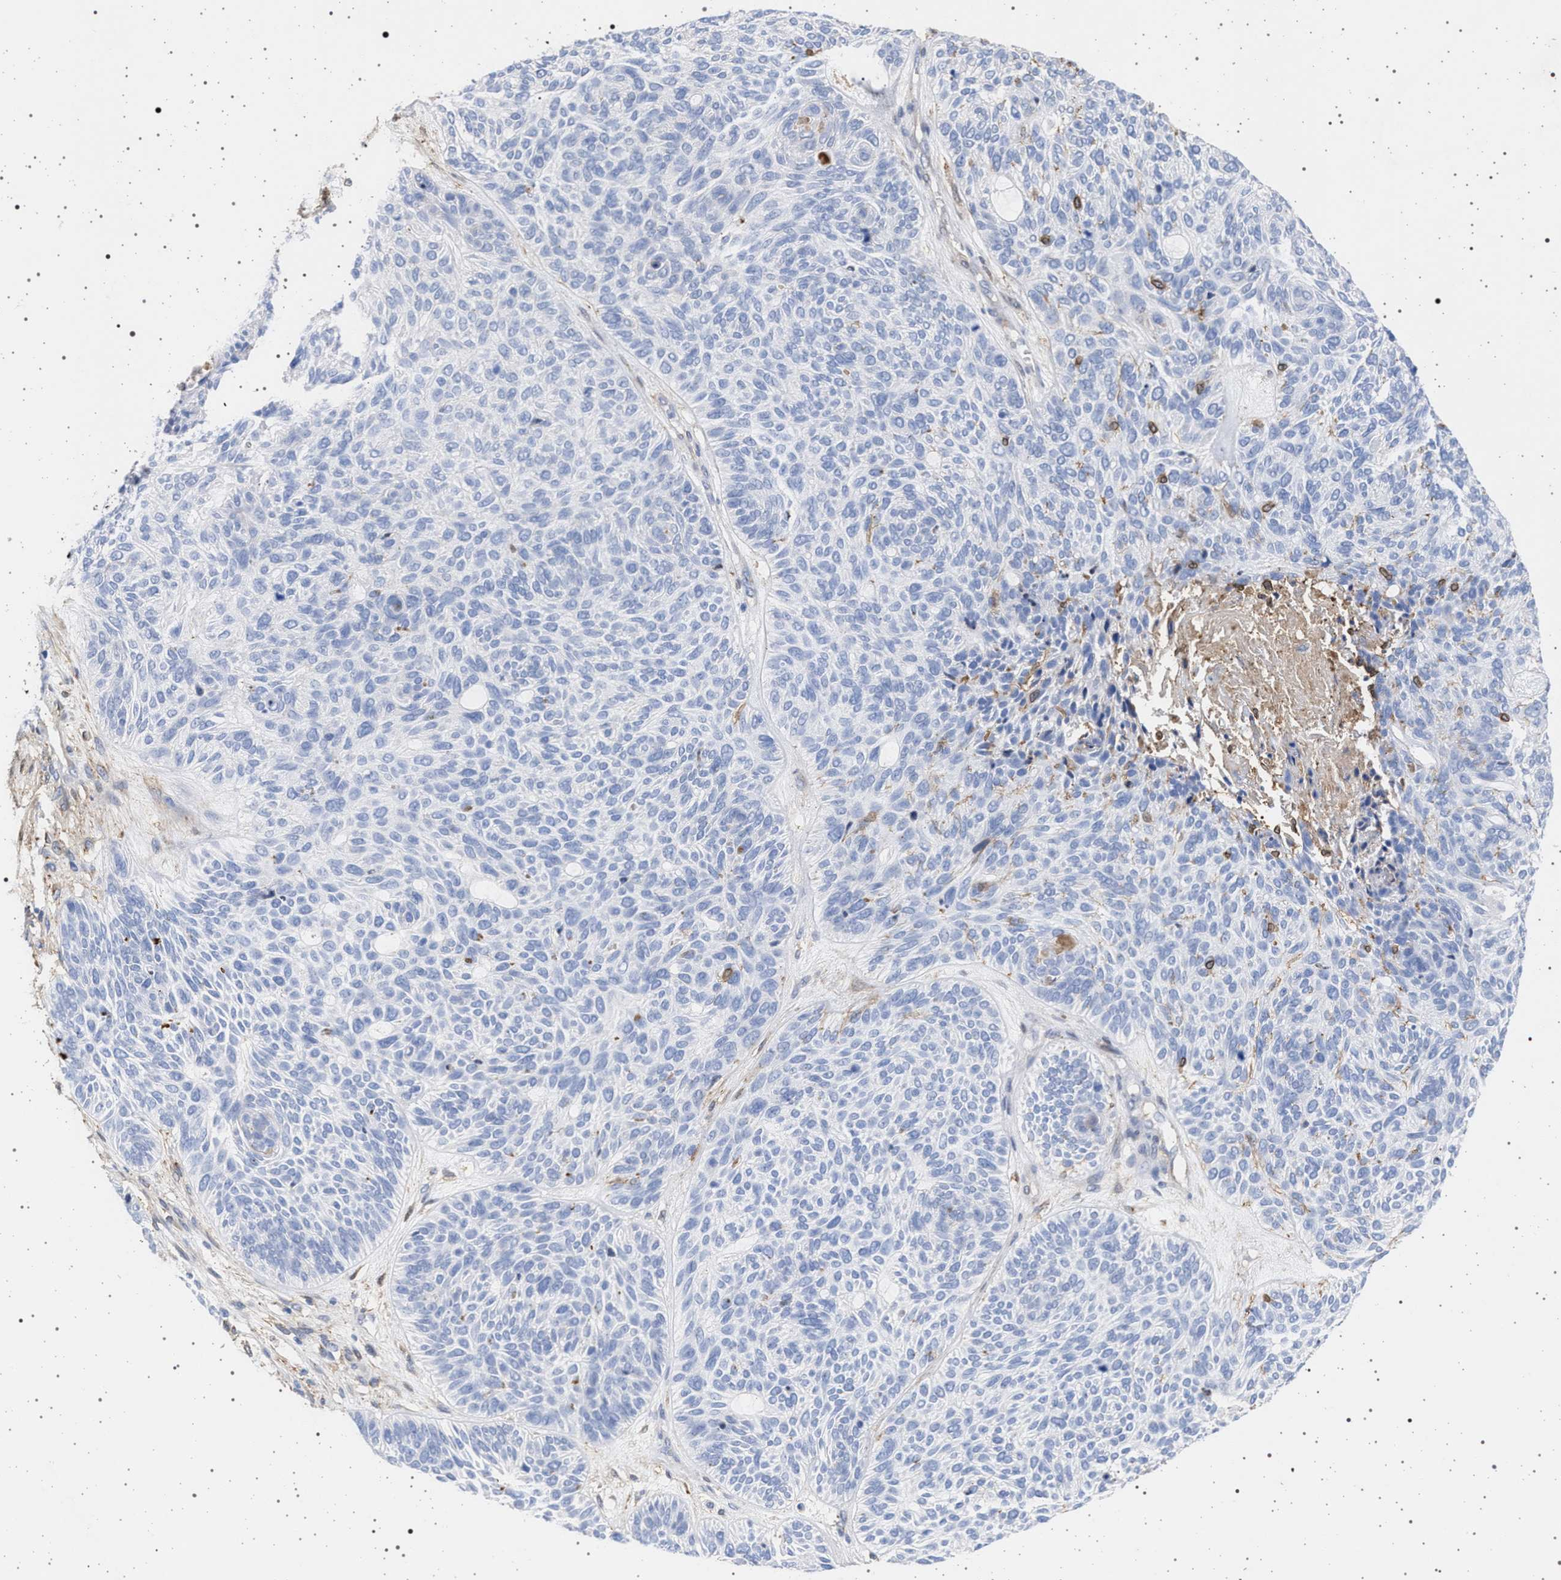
{"staining": {"intensity": "negative", "quantity": "none", "location": "none"}, "tissue": "skin cancer", "cell_type": "Tumor cells", "image_type": "cancer", "snomed": [{"axis": "morphology", "description": "Basal cell carcinoma"}, {"axis": "topography", "description": "Skin"}], "caption": "This histopathology image is of skin basal cell carcinoma stained with immunohistochemistry (IHC) to label a protein in brown with the nuclei are counter-stained blue. There is no positivity in tumor cells. The staining is performed using DAB (3,3'-diaminobenzidine) brown chromogen with nuclei counter-stained in using hematoxylin.", "gene": "PLG", "patient": {"sex": "male", "age": 55}}